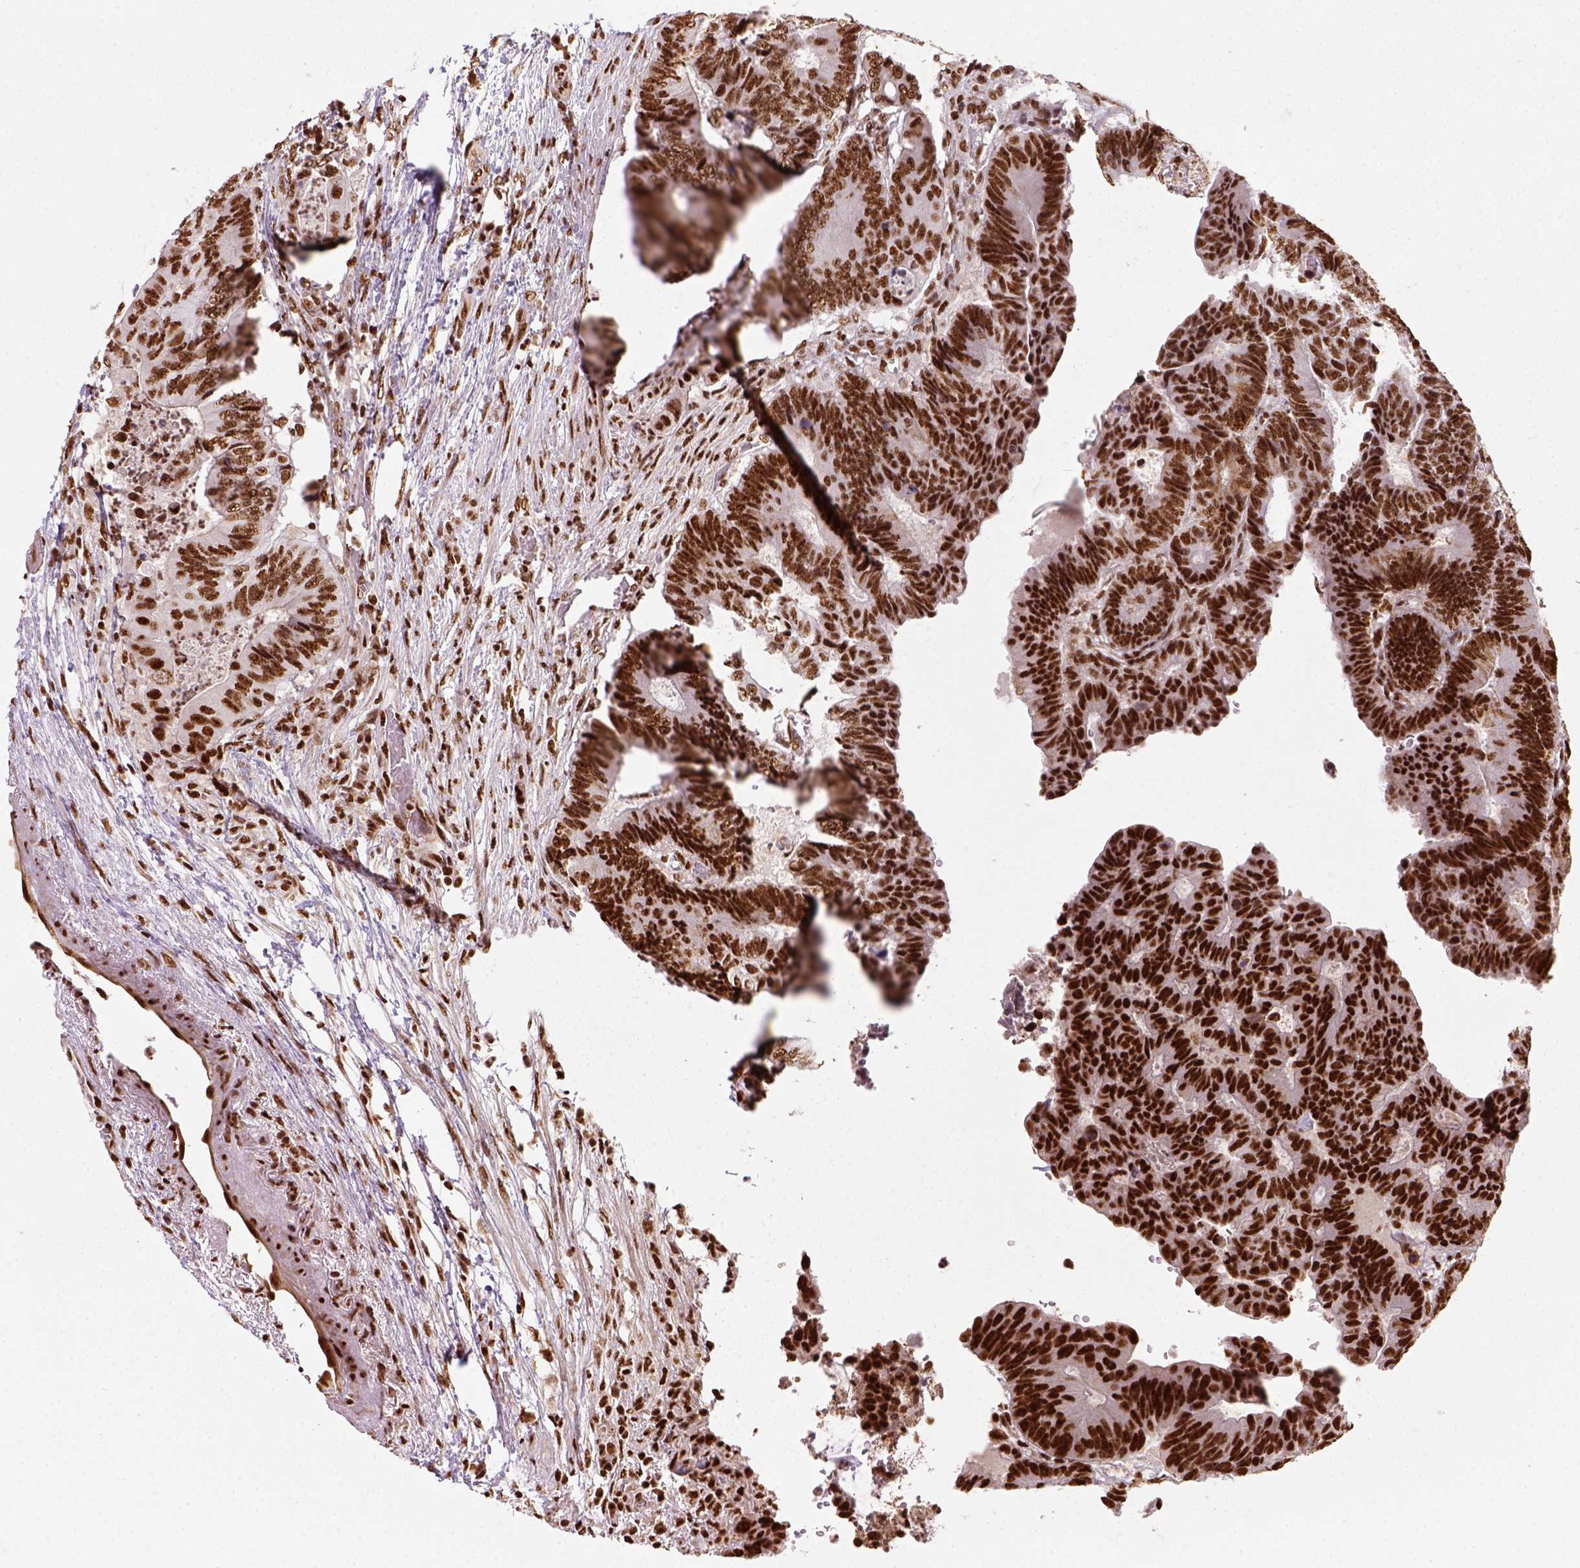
{"staining": {"intensity": "strong", "quantity": ">75%", "location": "nuclear"}, "tissue": "colorectal cancer", "cell_type": "Tumor cells", "image_type": "cancer", "snomed": [{"axis": "morphology", "description": "Adenocarcinoma, NOS"}, {"axis": "topography", "description": "Colon"}], "caption": "Immunohistochemical staining of human colorectal adenocarcinoma reveals strong nuclear protein staining in about >75% of tumor cells. The staining was performed using DAB (3,3'-diaminobenzidine) to visualize the protein expression in brown, while the nuclei were stained in blue with hematoxylin (Magnification: 20x).", "gene": "CCAR1", "patient": {"sex": "female", "age": 48}}